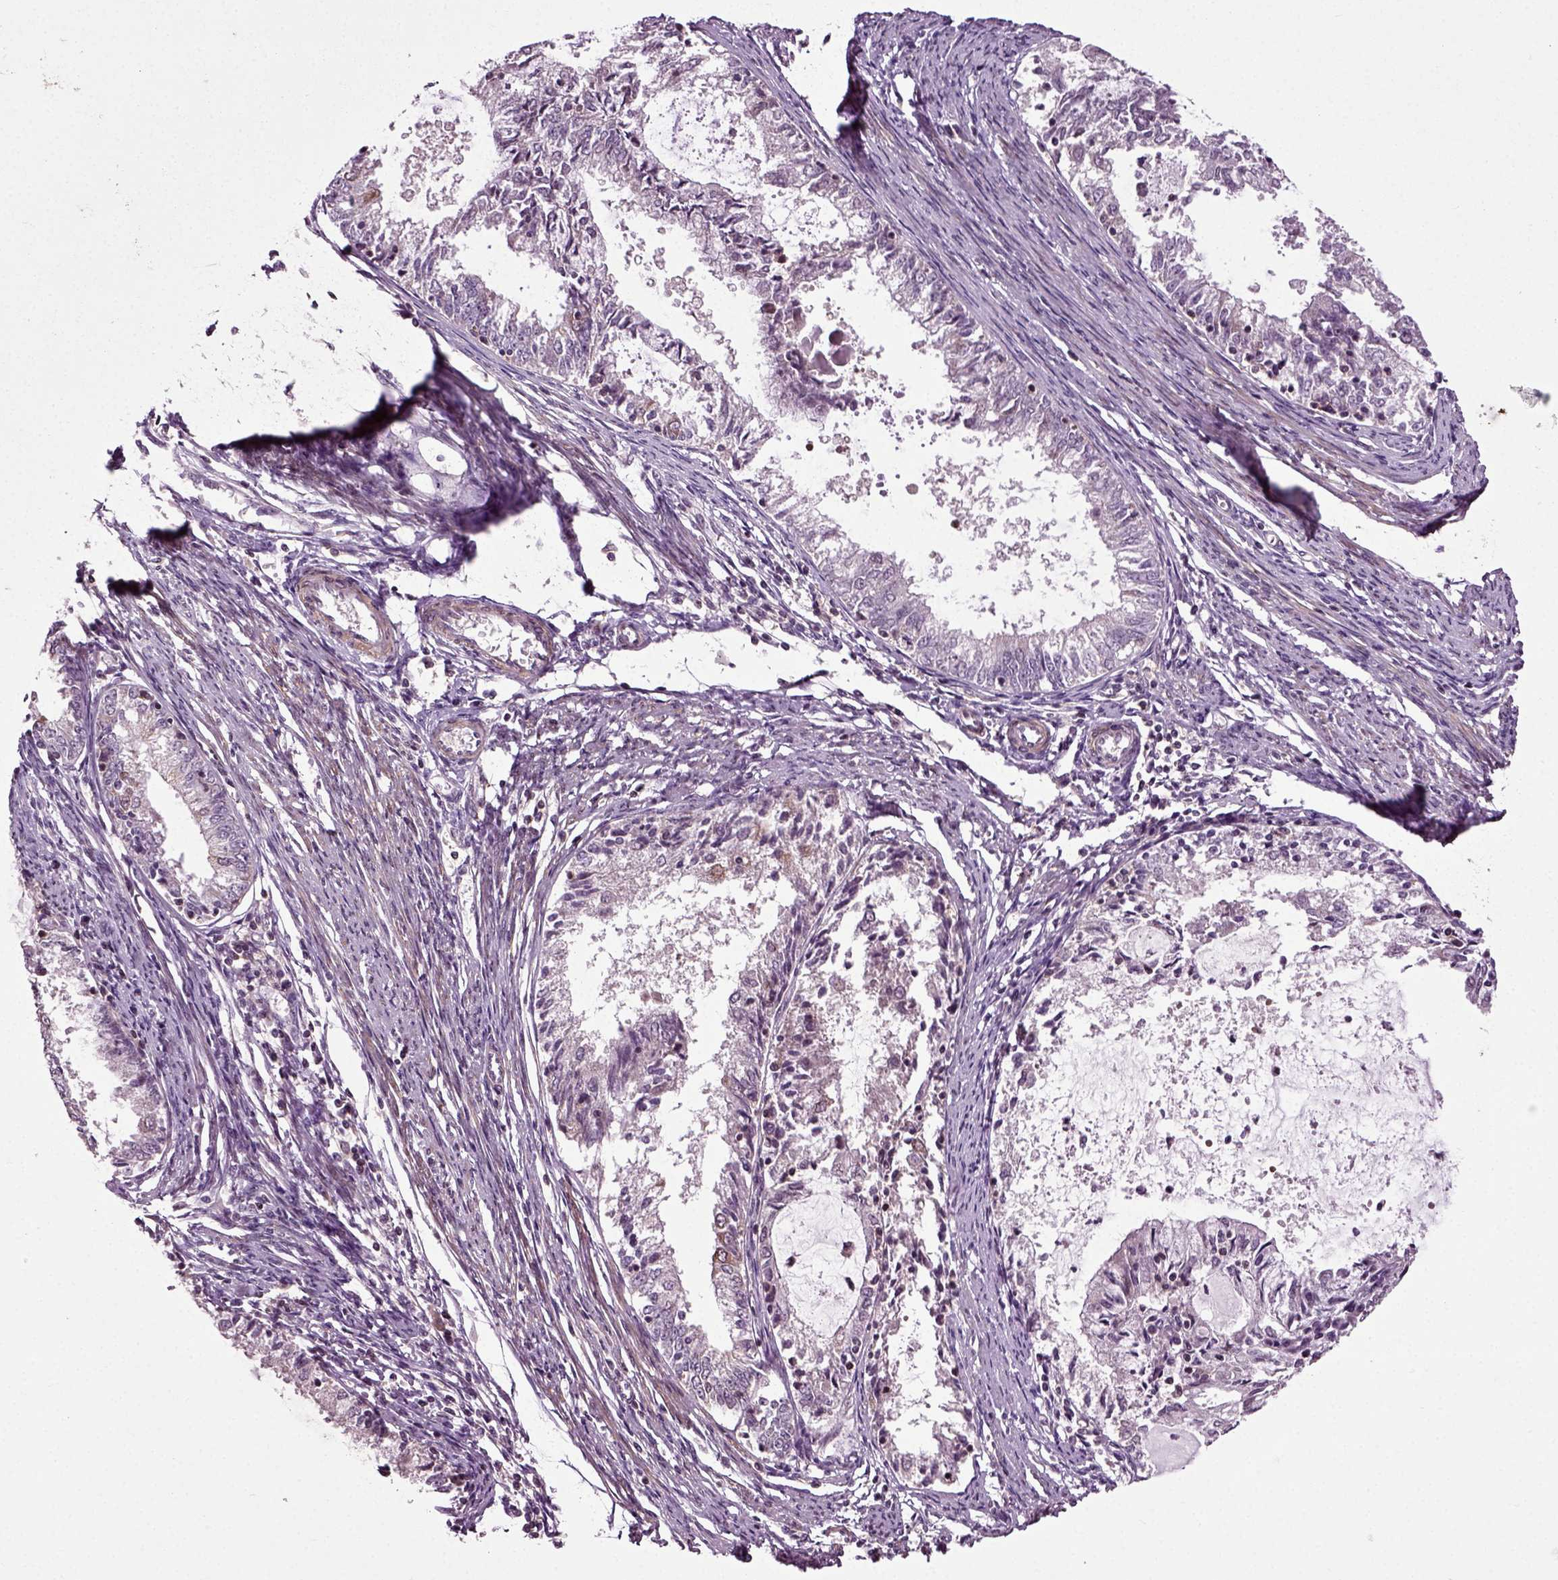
{"staining": {"intensity": "negative", "quantity": "none", "location": "none"}, "tissue": "endometrial cancer", "cell_type": "Tumor cells", "image_type": "cancer", "snomed": [{"axis": "morphology", "description": "Adenocarcinoma, NOS"}, {"axis": "topography", "description": "Endometrium"}], "caption": "Tumor cells are negative for brown protein staining in adenocarcinoma (endometrial). (Brightfield microscopy of DAB IHC at high magnification).", "gene": "KNSTRN", "patient": {"sex": "female", "age": 57}}